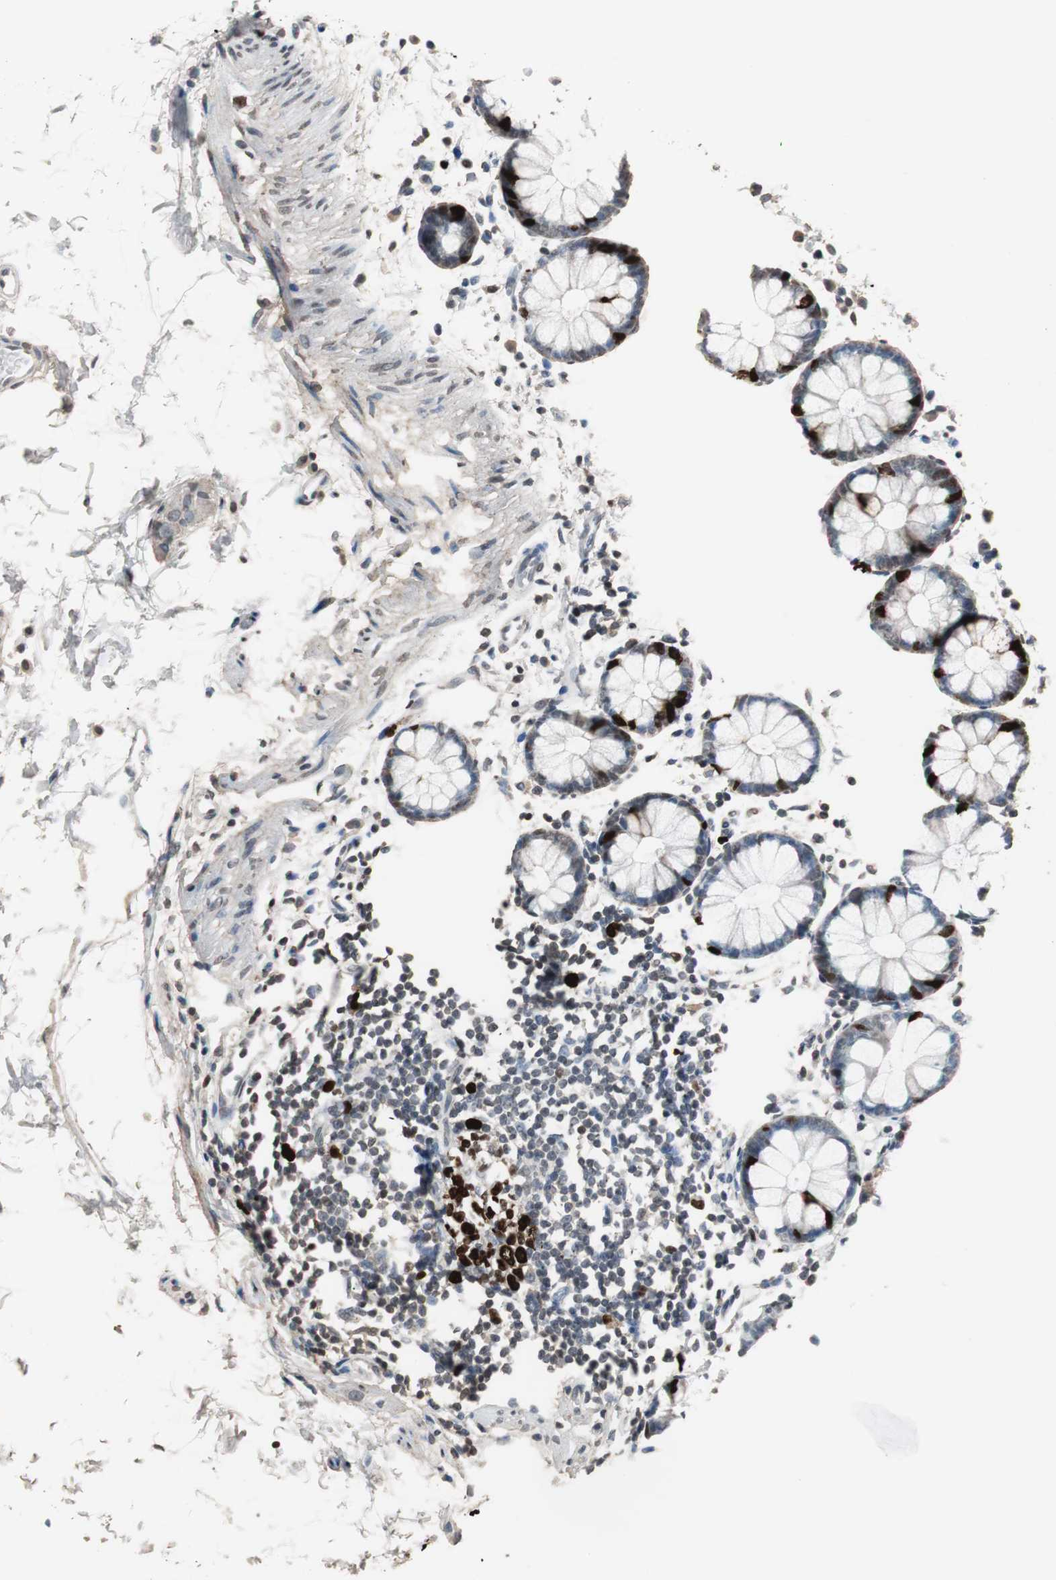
{"staining": {"intensity": "strong", "quantity": "<25%", "location": "nuclear"}, "tissue": "rectum", "cell_type": "Glandular cells", "image_type": "normal", "snomed": [{"axis": "morphology", "description": "Normal tissue, NOS"}, {"axis": "topography", "description": "Rectum"}], "caption": "Brown immunohistochemical staining in unremarkable rectum shows strong nuclear staining in about <25% of glandular cells. The staining was performed using DAB (3,3'-diaminobenzidine) to visualize the protein expression in brown, while the nuclei were stained in blue with hematoxylin (Magnification: 20x).", "gene": "TOP2A", "patient": {"sex": "female", "age": 66}}